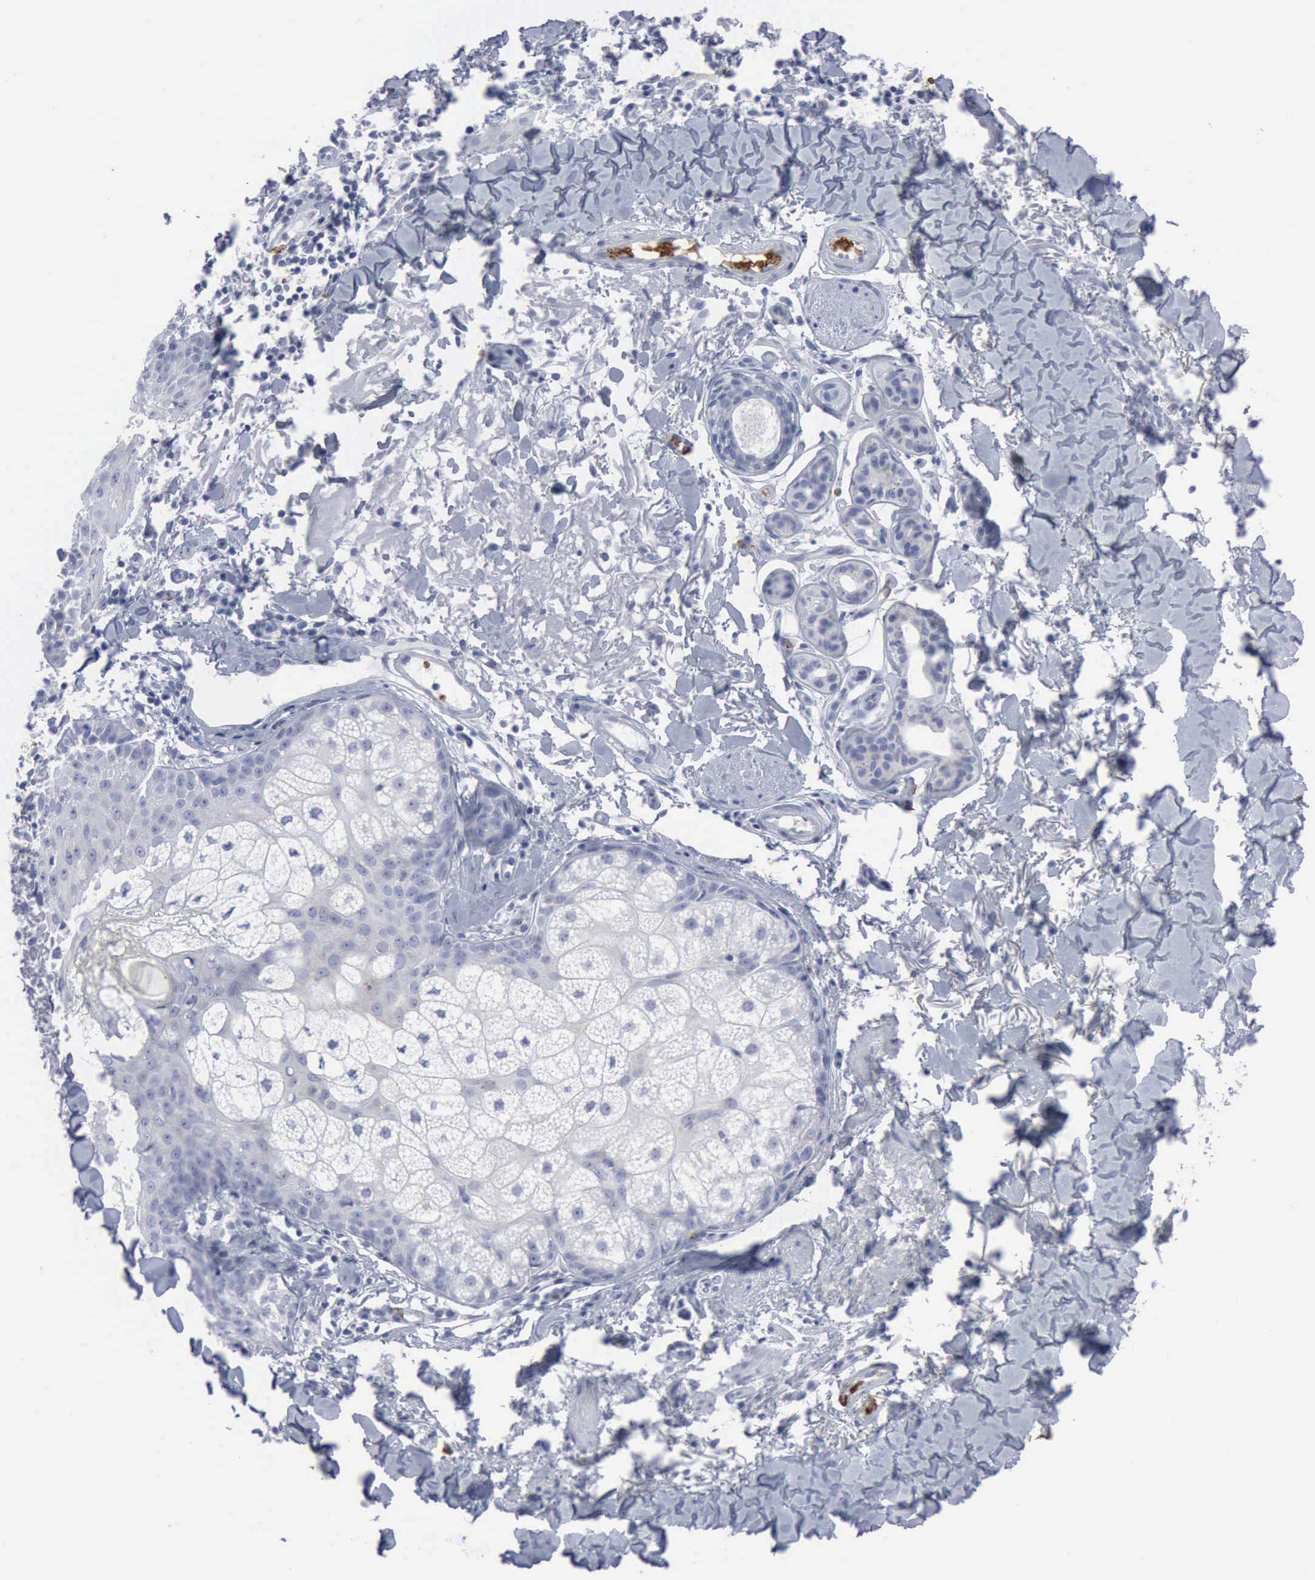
{"staining": {"intensity": "negative", "quantity": "none", "location": "none"}, "tissue": "skin cancer", "cell_type": "Tumor cells", "image_type": "cancer", "snomed": [{"axis": "morphology", "description": "Basal cell carcinoma"}, {"axis": "topography", "description": "Skin"}], "caption": "High magnification brightfield microscopy of skin cancer (basal cell carcinoma) stained with DAB (brown) and counterstained with hematoxylin (blue): tumor cells show no significant staining.", "gene": "TGFB1", "patient": {"sex": "female", "age": 81}}